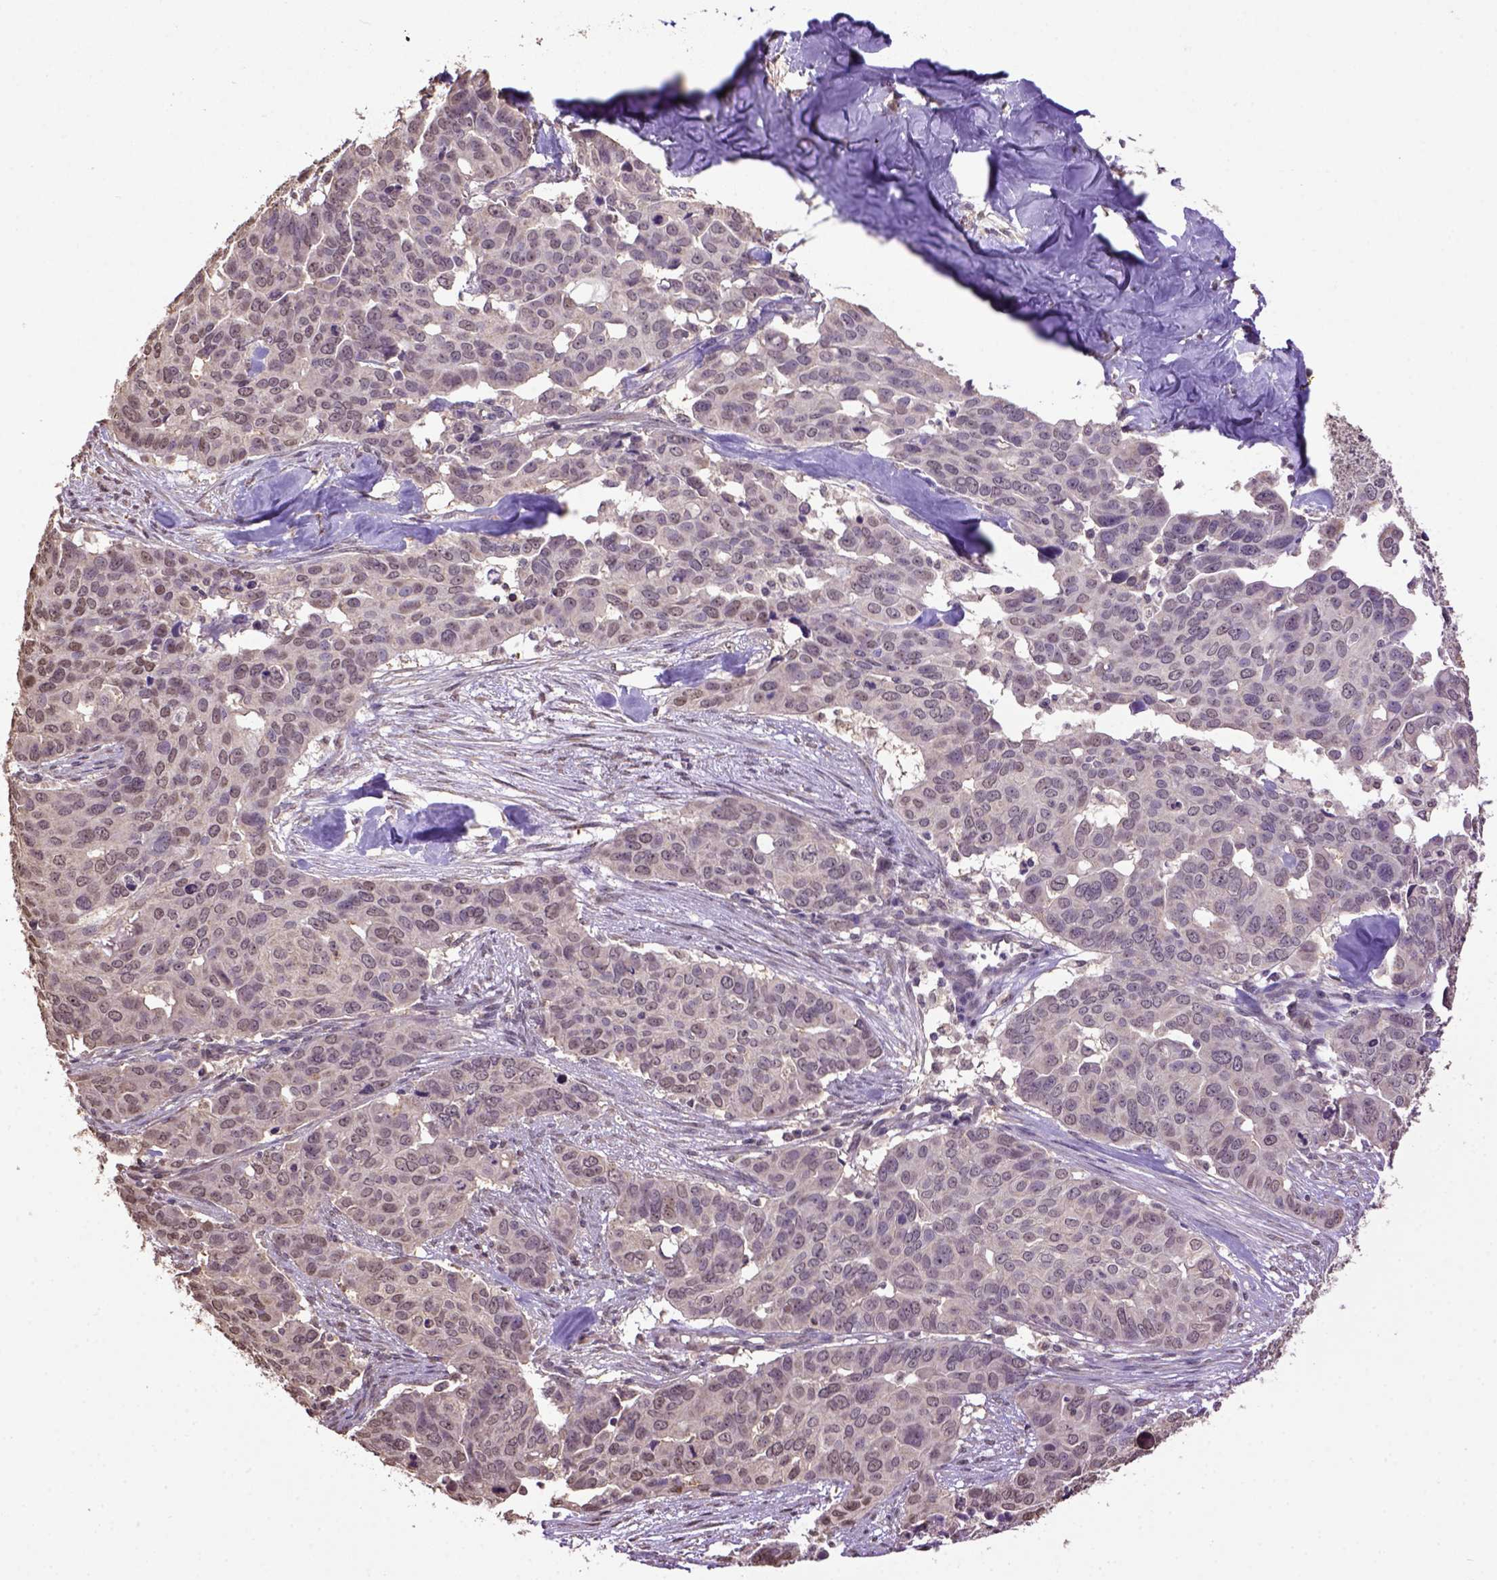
{"staining": {"intensity": "weak", "quantity": "25%-75%", "location": "cytoplasmic/membranous"}, "tissue": "ovarian cancer", "cell_type": "Tumor cells", "image_type": "cancer", "snomed": [{"axis": "morphology", "description": "Carcinoma, endometroid"}, {"axis": "topography", "description": "Ovary"}], "caption": "Protein analysis of endometroid carcinoma (ovarian) tissue reveals weak cytoplasmic/membranous staining in about 25%-75% of tumor cells. Ihc stains the protein in brown and the nuclei are stained blue.", "gene": "WDR17", "patient": {"sex": "female", "age": 78}}